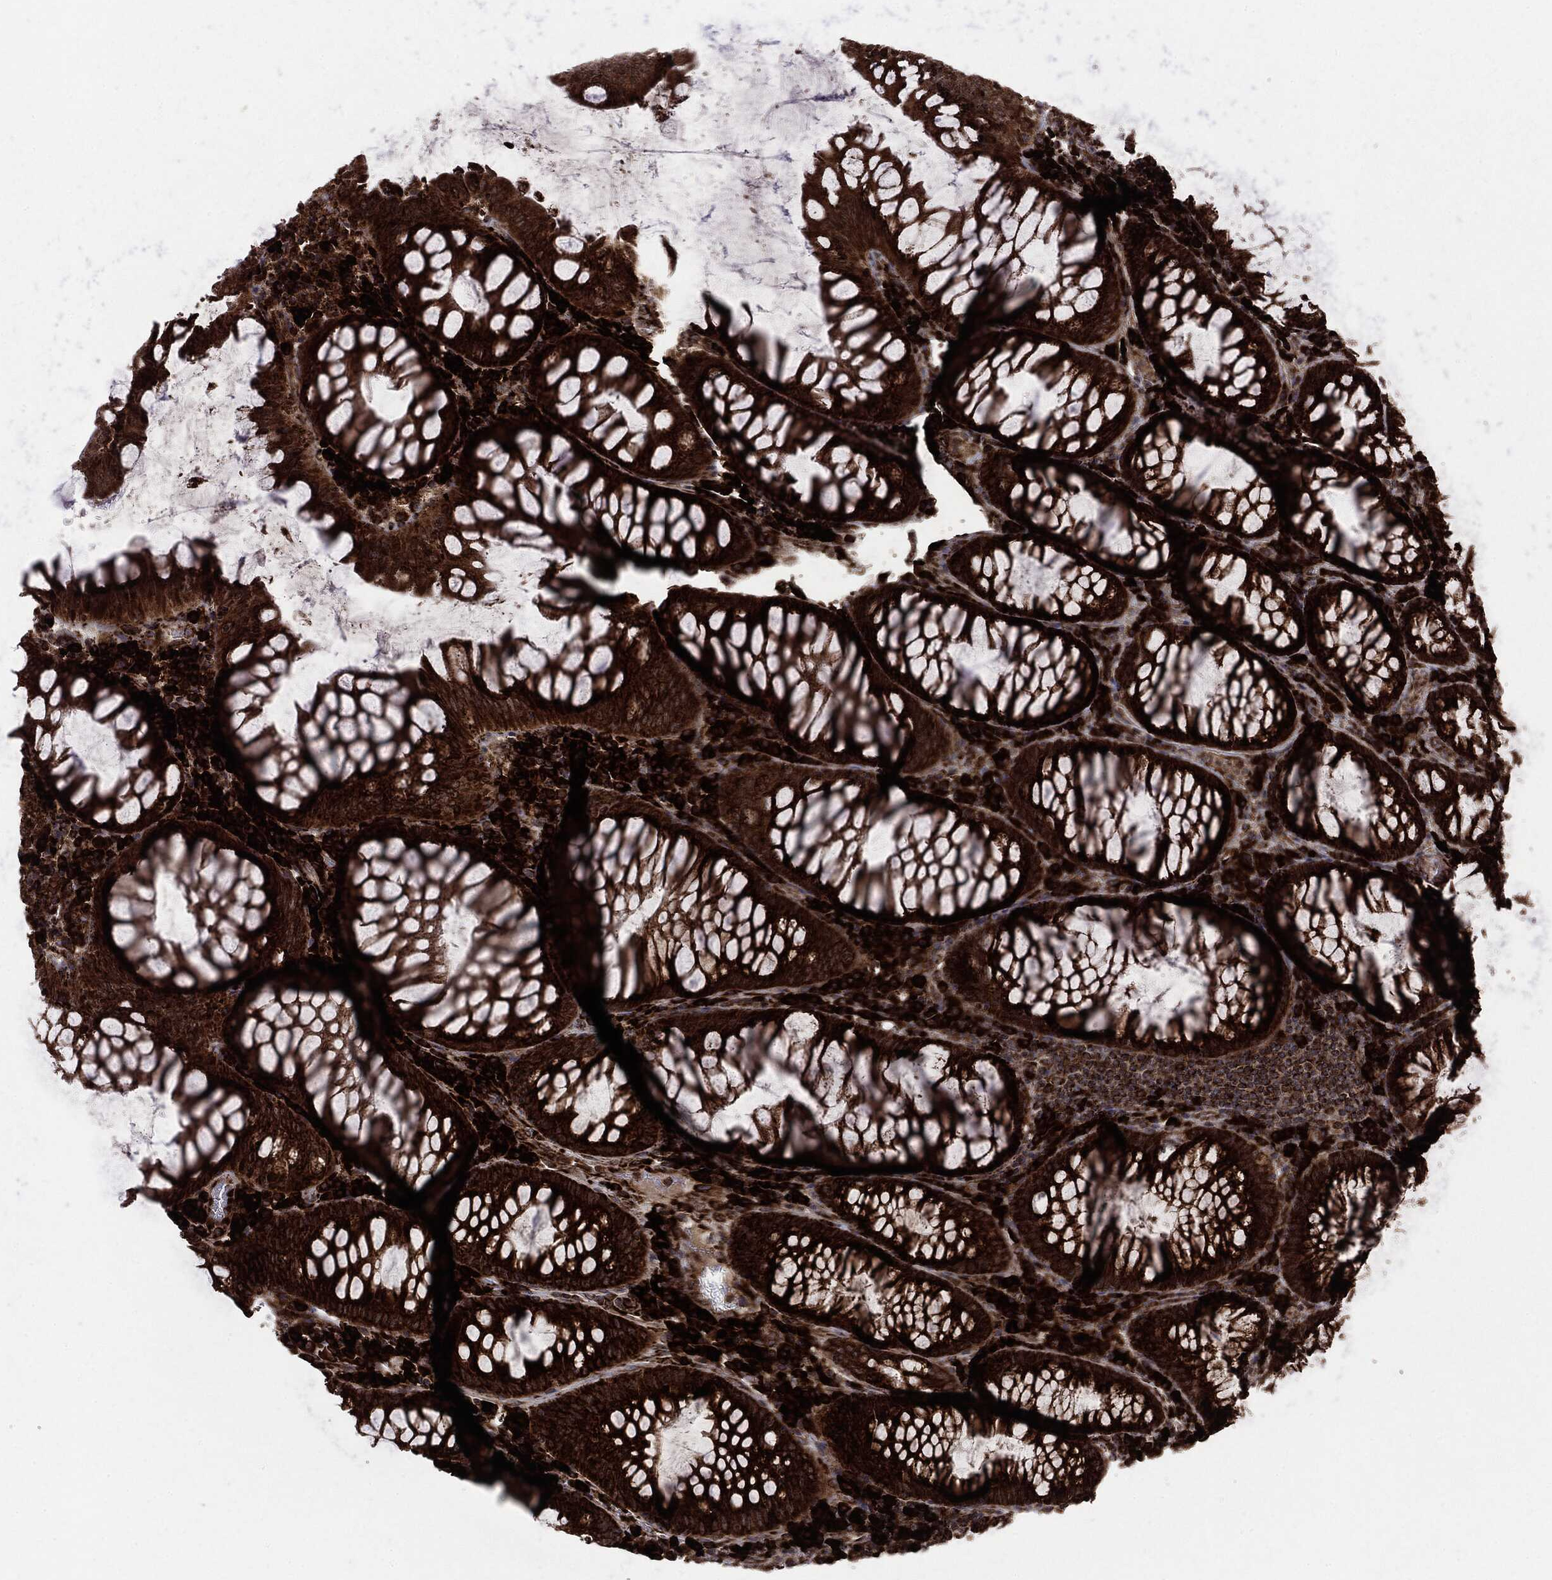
{"staining": {"intensity": "strong", "quantity": ">75%", "location": "cytoplasmic/membranous"}, "tissue": "colorectal cancer", "cell_type": "Tumor cells", "image_type": "cancer", "snomed": [{"axis": "morphology", "description": "Normal tissue, NOS"}, {"axis": "morphology", "description": "Adenocarcinoma, NOS"}, {"axis": "topography", "description": "Rectum"}, {"axis": "topography", "description": "Peripheral nerve tissue"}], "caption": "Colorectal cancer (adenocarcinoma) stained with a protein marker exhibits strong staining in tumor cells.", "gene": "MAP2K1", "patient": {"sex": "male", "age": 92}}